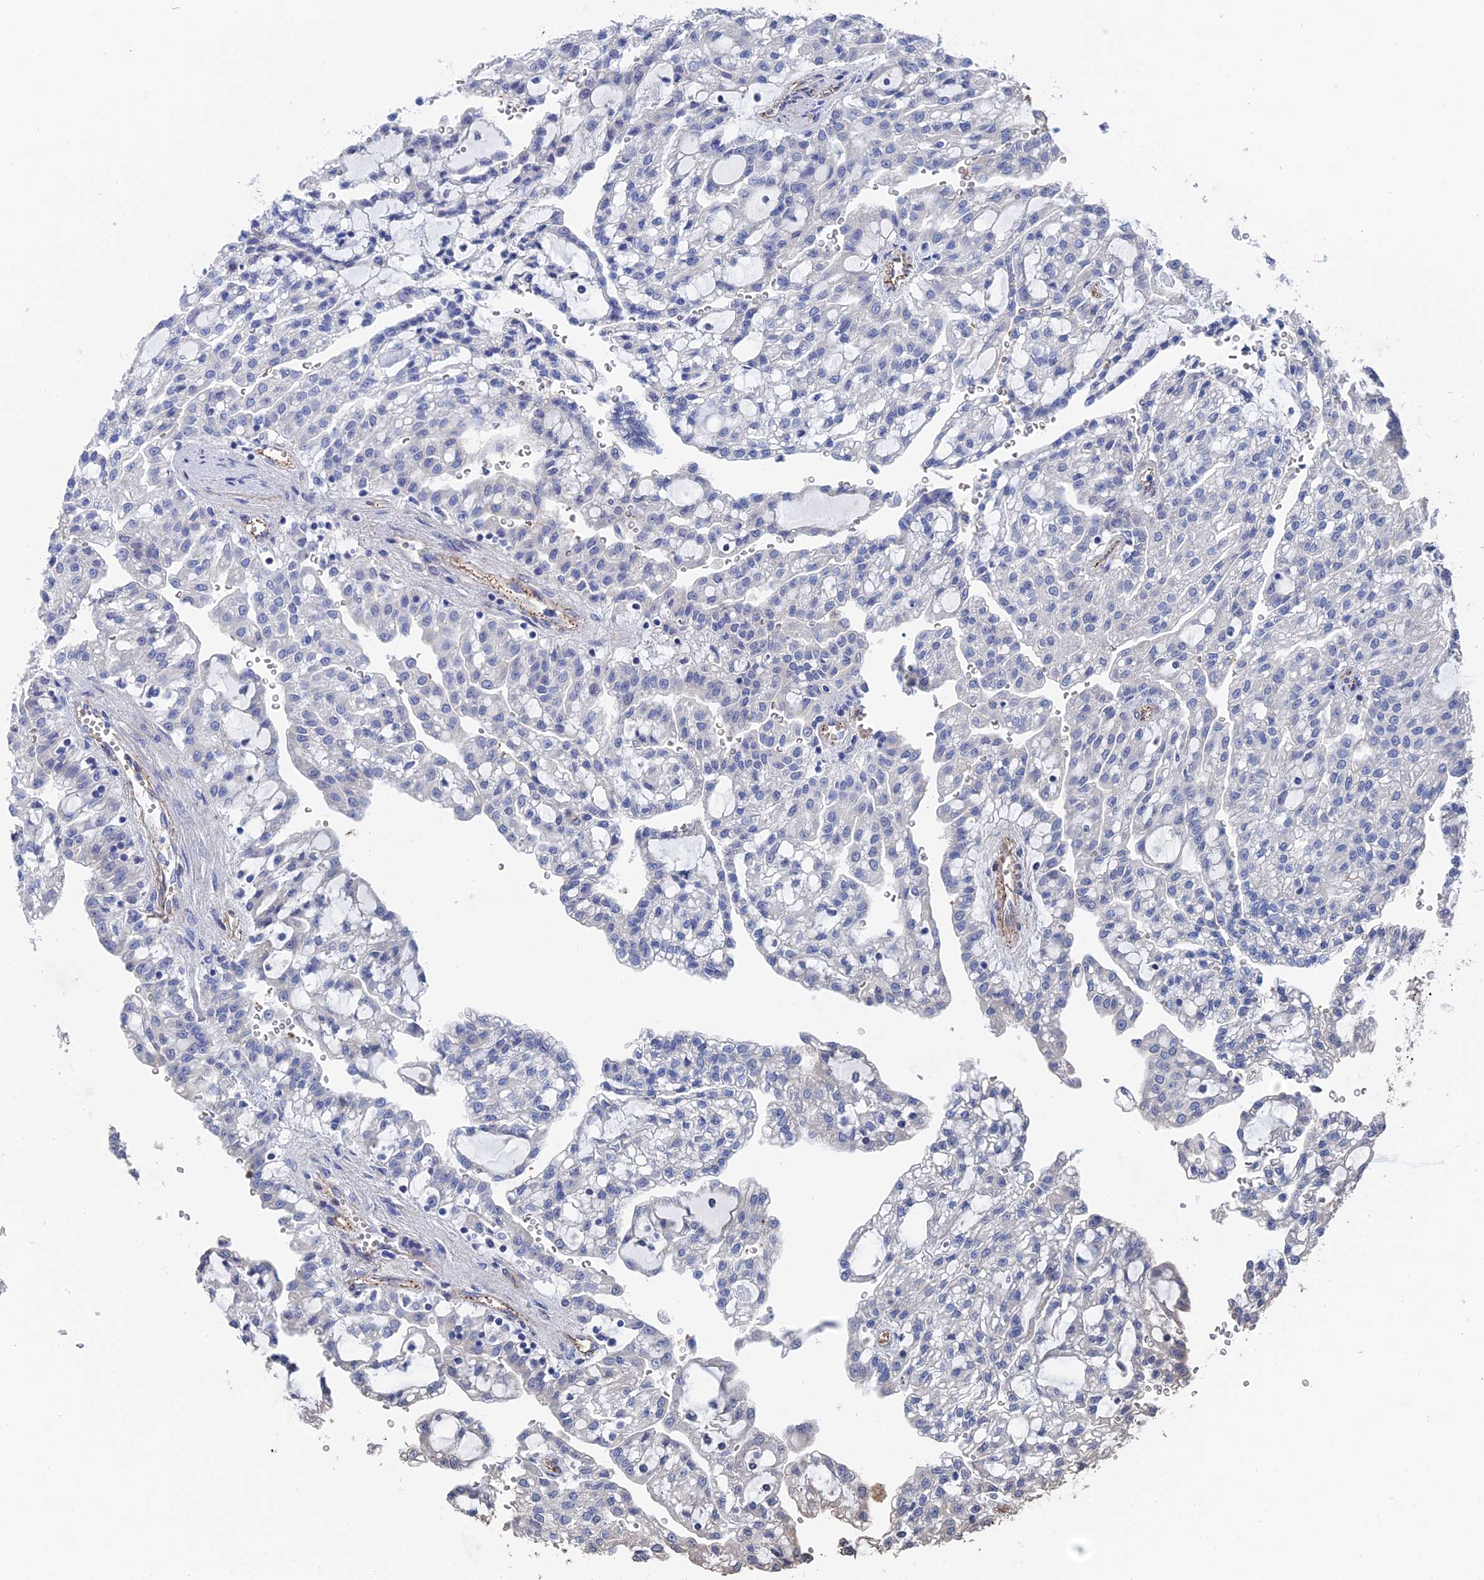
{"staining": {"intensity": "negative", "quantity": "none", "location": "none"}, "tissue": "renal cancer", "cell_type": "Tumor cells", "image_type": "cancer", "snomed": [{"axis": "morphology", "description": "Adenocarcinoma, NOS"}, {"axis": "topography", "description": "Kidney"}], "caption": "DAB (3,3'-diaminobenzidine) immunohistochemical staining of adenocarcinoma (renal) reveals no significant positivity in tumor cells.", "gene": "MTHFSD", "patient": {"sex": "male", "age": 63}}